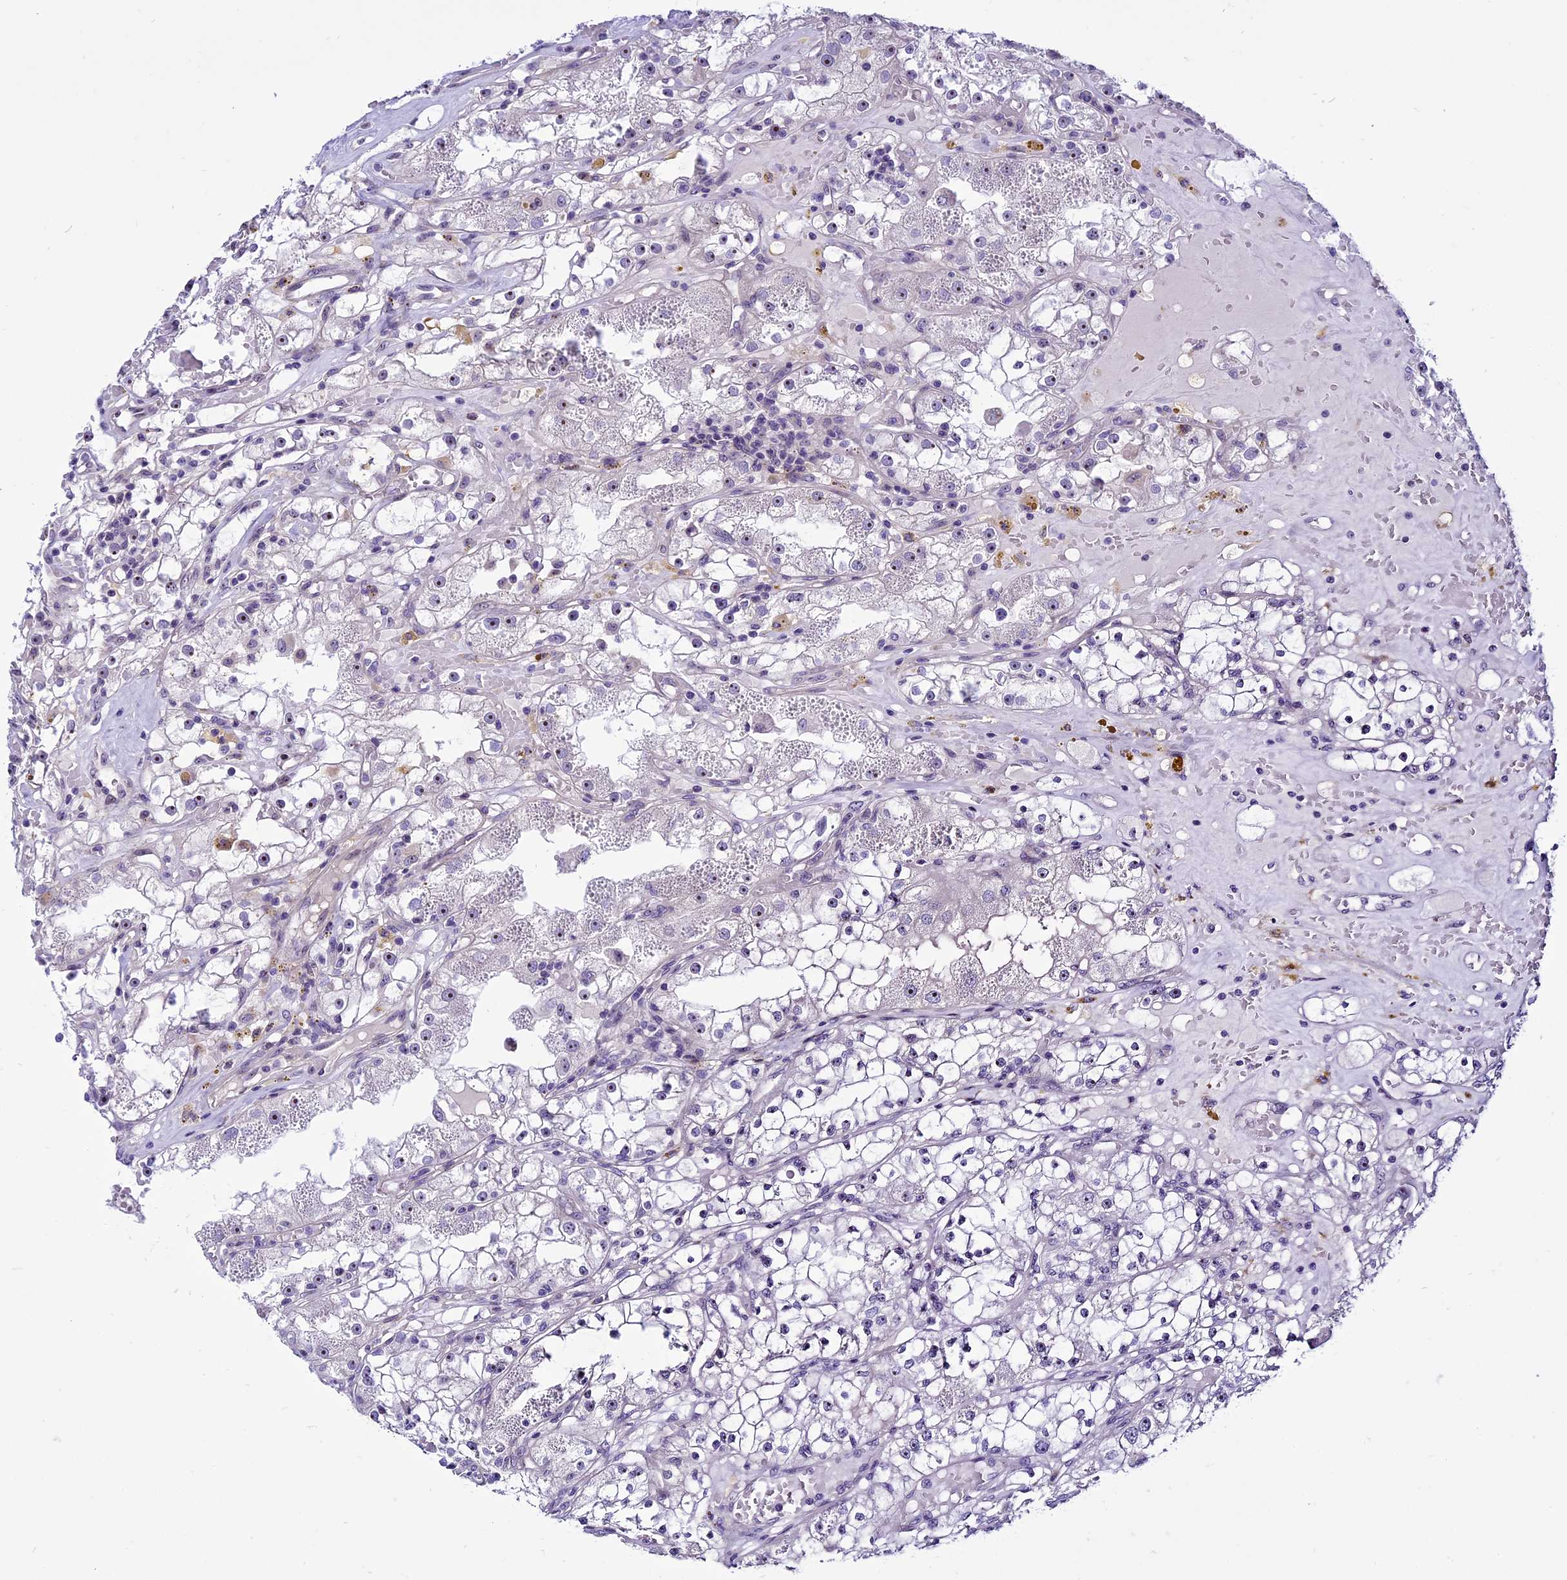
{"staining": {"intensity": "weak", "quantity": "<25%", "location": "nuclear"}, "tissue": "renal cancer", "cell_type": "Tumor cells", "image_type": "cancer", "snomed": [{"axis": "morphology", "description": "Adenocarcinoma, NOS"}, {"axis": "topography", "description": "Kidney"}], "caption": "Histopathology image shows no significant protein expression in tumor cells of adenocarcinoma (renal).", "gene": "TBL3", "patient": {"sex": "male", "age": 56}}